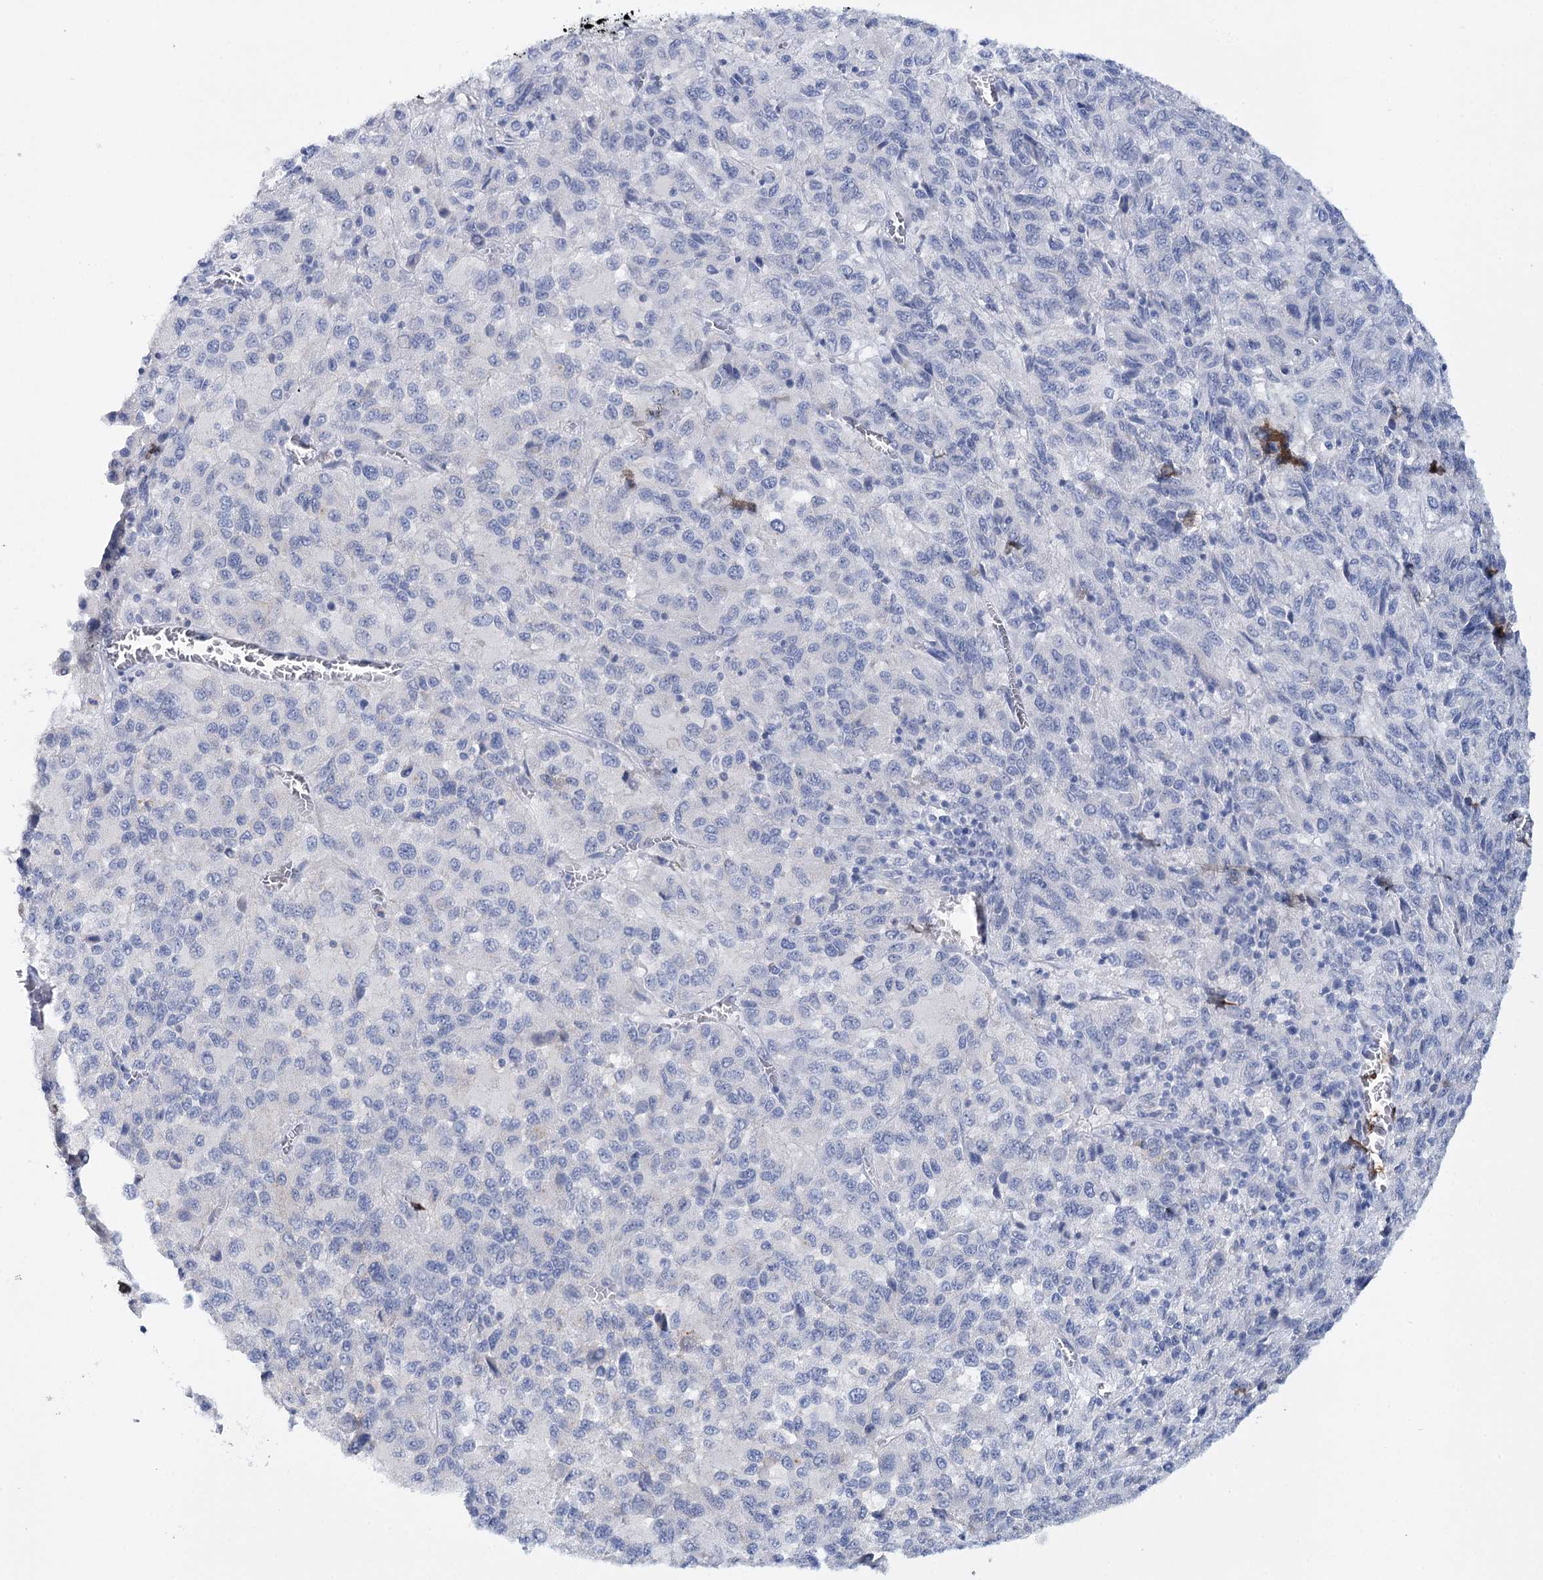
{"staining": {"intensity": "negative", "quantity": "none", "location": "none"}, "tissue": "melanoma", "cell_type": "Tumor cells", "image_type": "cancer", "snomed": [{"axis": "morphology", "description": "Malignant melanoma, Metastatic site"}, {"axis": "topography", "description": "Lung"}], "caption": "Melanoma stained for a protein using immunohistochemistry (IHC) demonstrates no staining tumor cells.", "gene": "CEACAM8", "patient": {"sex": "male", "age": 64}}